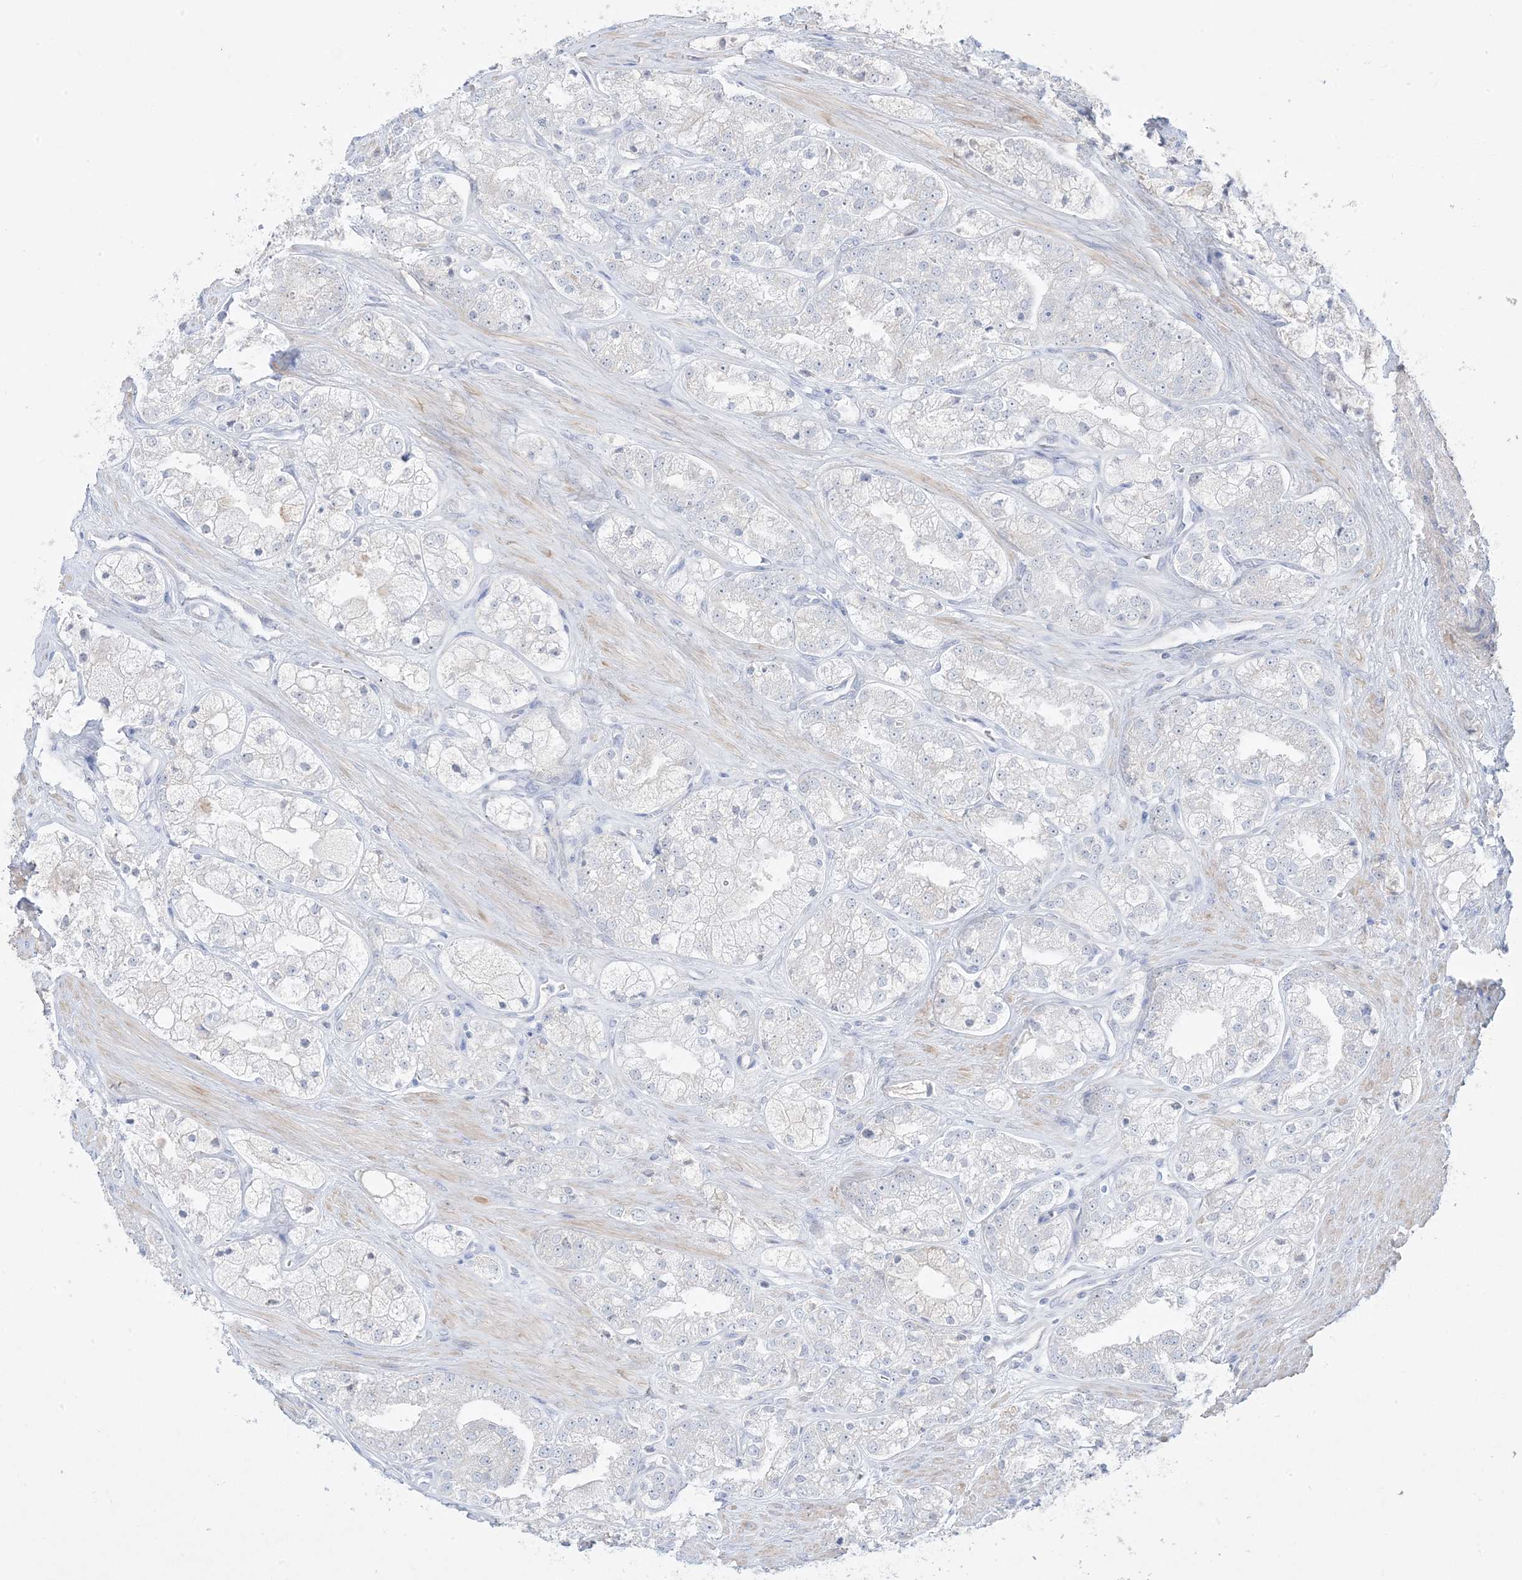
{"staining": {"intensity": "negative", "quantity": "none", "location": "none"}, "tissue": "prostate cancer", "cell_type": "Tumor cells", "image_type": "cancer", "snomed": [{"axis": "morphology", "description": "Adenocarcinoma, High grade"}, {"axis": "topography", "description": "Prostate"}], "caption": "The photomicrograph shows no staining of tumor cells in prostate cancer. (DAB immunohistochemistry (IHC), high magnification).", "gene": "FAM184A", "patient": {"sex": "male", "age": 50}}